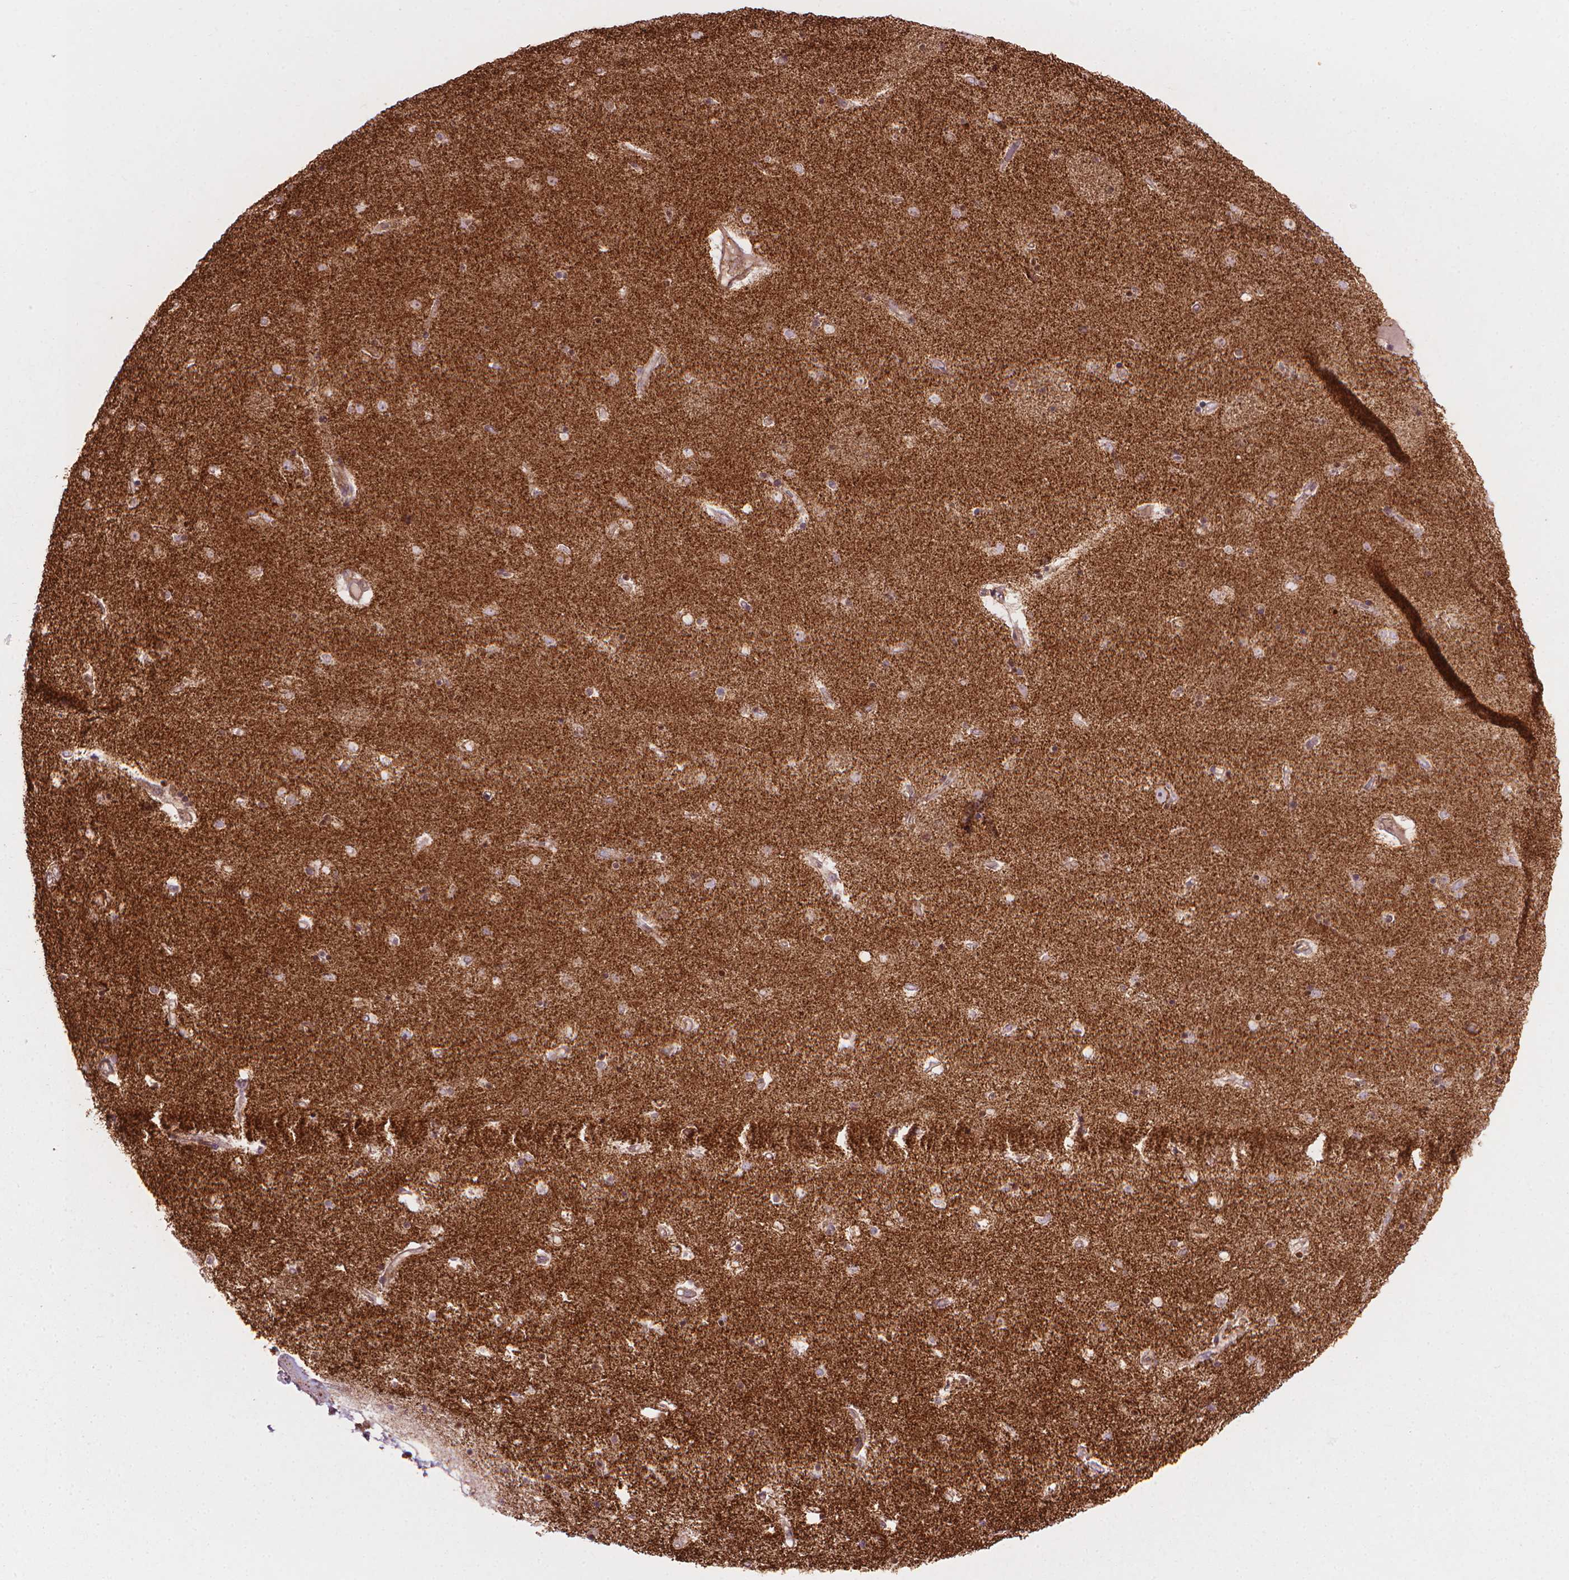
{"staining": {"intensity": "moderate", "quantity": ">75%", "location": "cytoplasmic/membranous"}, "tissue": "caudate", "cell_type": "Glial cells", "image_type": "normal", "snomed": [{"axis": "morphology", "description": "Normal tissue, NOS"}, {"axis": "topography", "description": "Lateral ventricle wall"}], "caption": "This histopathology image exhibits normal caudate stained with IHC to label a protein in brown. The cytoplasmic/membranous of glial cells show moderate positivity for the protein. Nuclei are counter-stained blue.", "gene": "VARS2", "patient": {"sex": "female", "age": 71}}